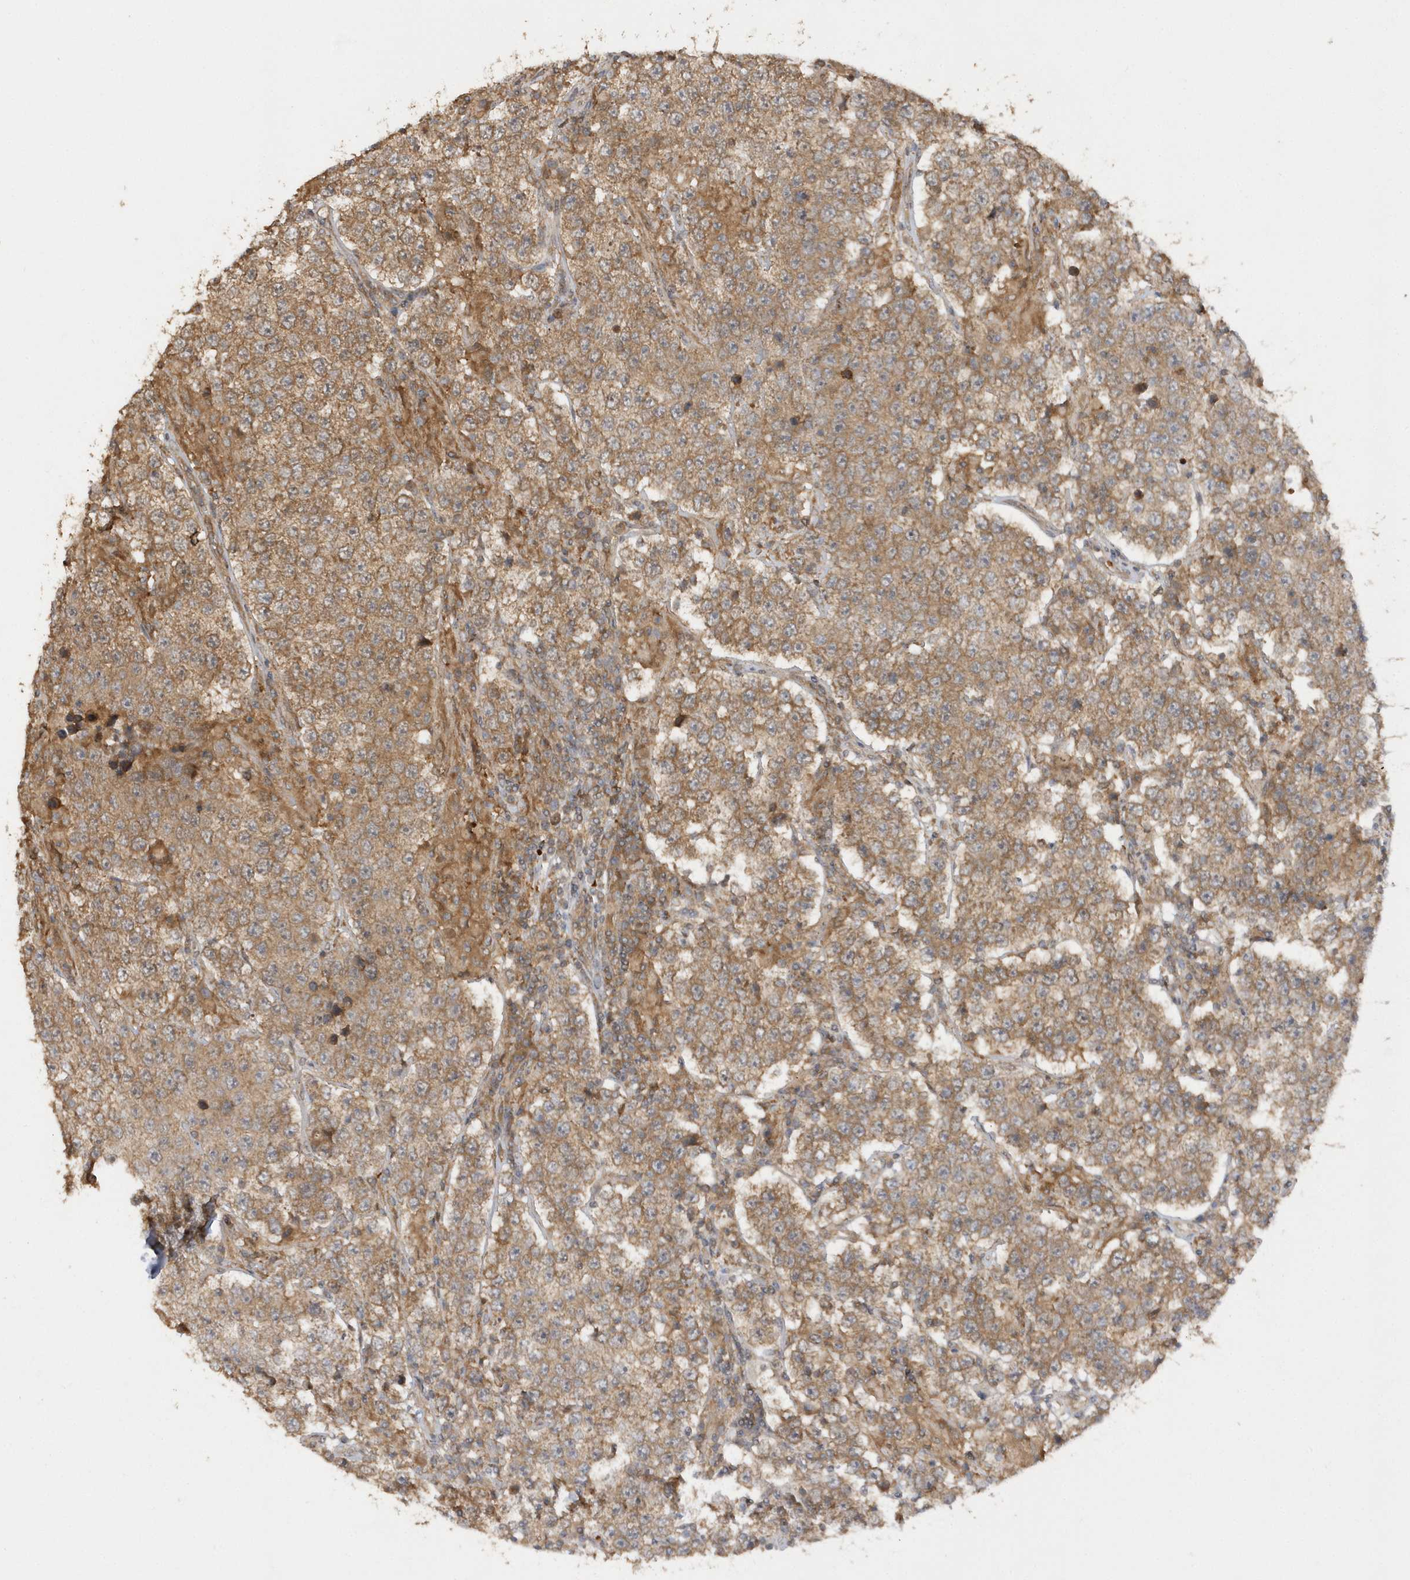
{"staining": {"intensity": "moderate", "quantity": ">75%", "location": "cytoplasmic/membranous"}, "tissue": "testis cancer", "cell_type": "Tumor cells", "image_type": "cancer", "snomed": [{"axis": "morphology", "description": "Normal tissue, NOS"}, {"axis": "morphology", "description": "Urothelial carcinoma, High grade"}, {"axis": "morphology", "description": "Seminoma, NOS"}, {"axis": "morphology", "description": "Carcinoma, Embryonal, NOS"}, {"axis": "topography", "description": "Urinary bladder"}, {"axis": "topography", "description": "Testis"}], "caption": "This is a histology image of immunohistochemistry staining of high-grade urothelial carcinoma (testis), which shows moderate positivity in the cytoplasmic/membranous of tumor cells.", "gene": "RPE", "patient": {"sex": "male", "age": 41}}